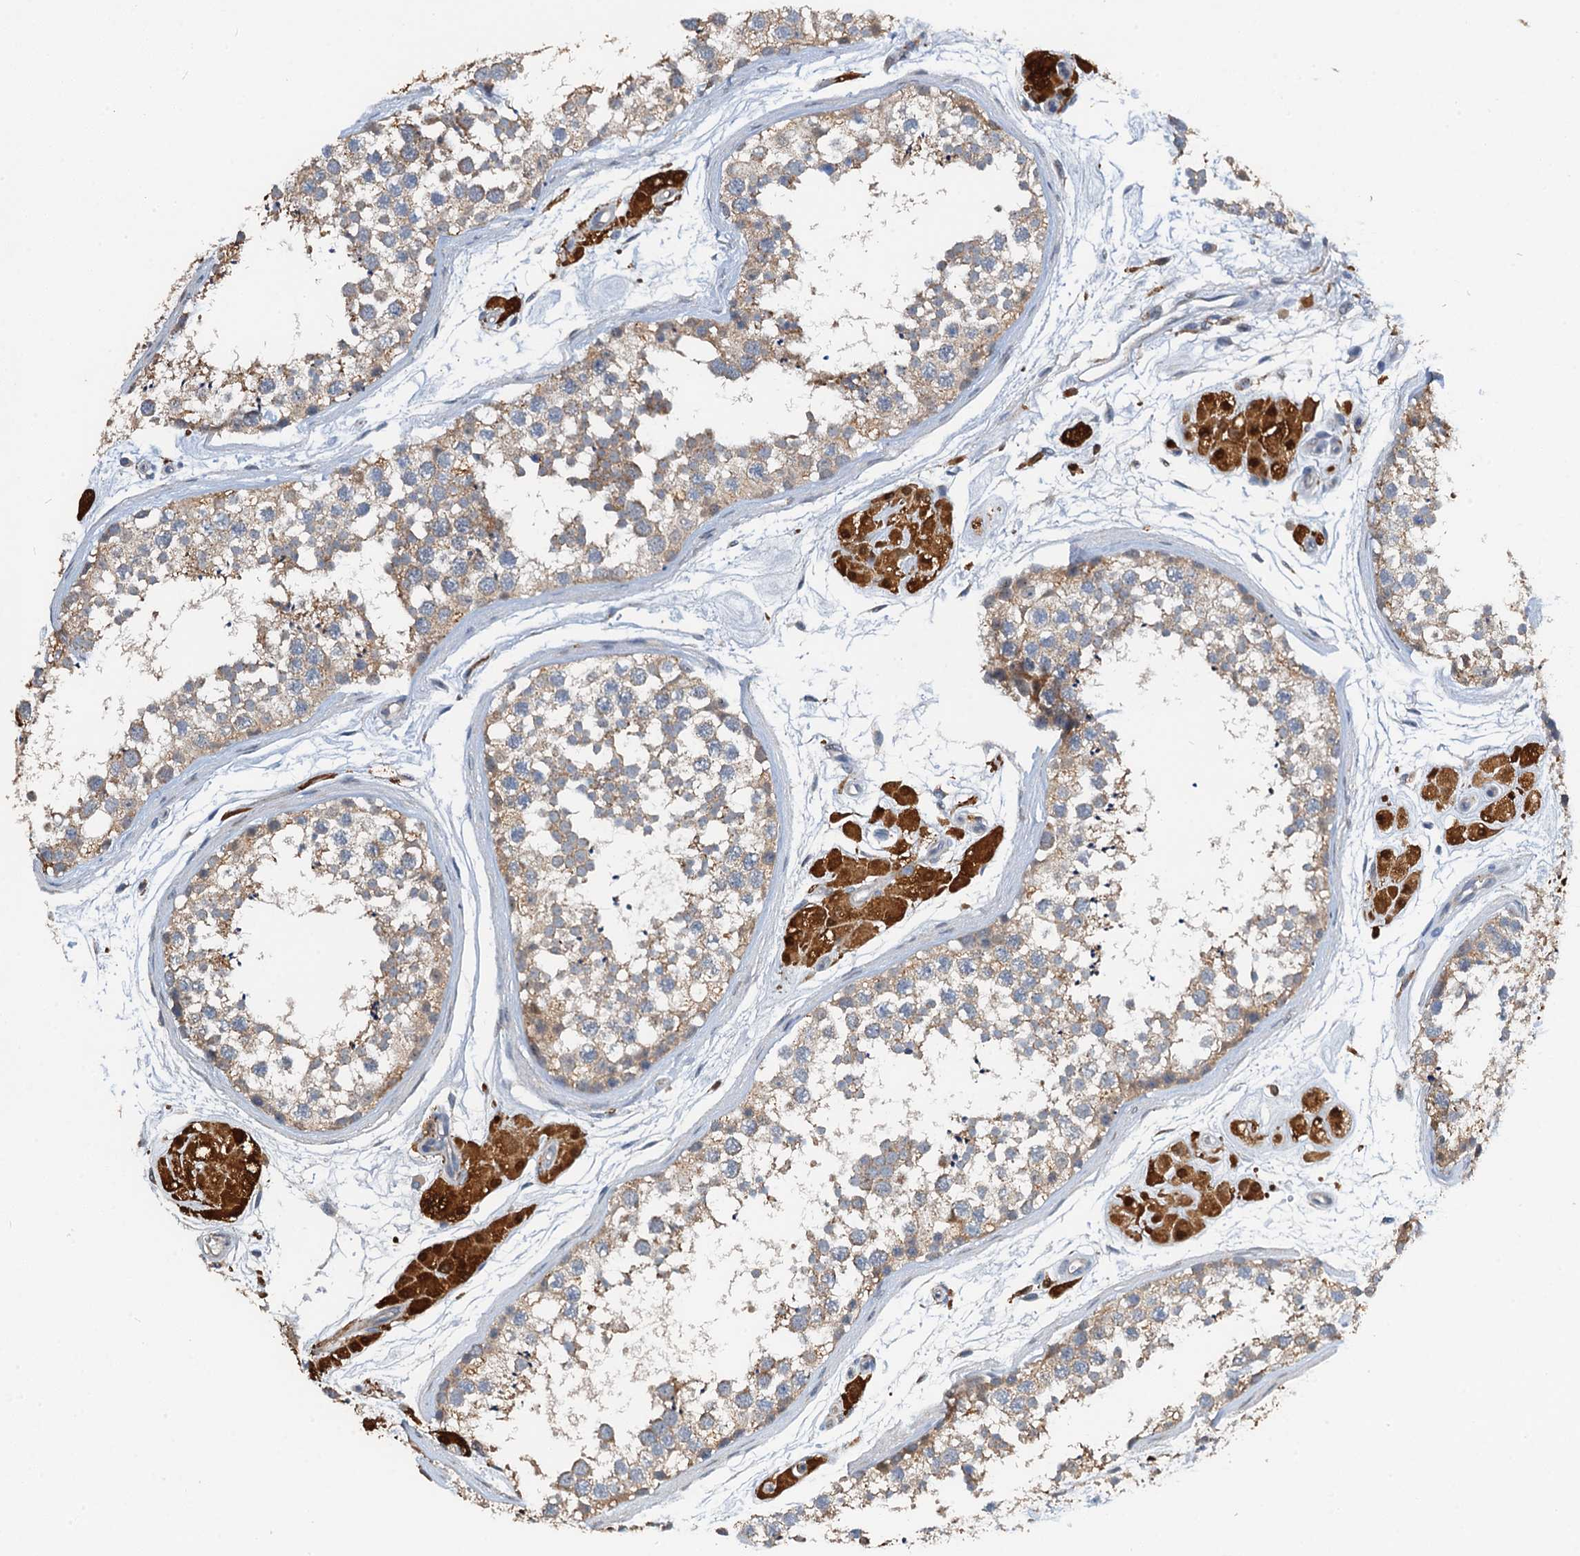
{"staining": {"intensity": "weak", "quantity": "25%-75%", "location": "cytoplasmic/membranous"}, "tissue": "testis", "cell_type": "Cells in seminiferous ducts", "image_type": "normal", "snomed": [{"axis": "morphology", "description": "Normal tissue, NOS"}, {"axis": "topography", "description": "Testis"}], "caption": "High-power microscopy captured an immunohistochemistry histopathology image of unremarkable testis, revealing weak cytoplasmic/membranous expression in approximately 25%-75% of cells in seminiferous ducts.", "gene": "ZNF606", "patient": {"sex": "male", "age": 56}}